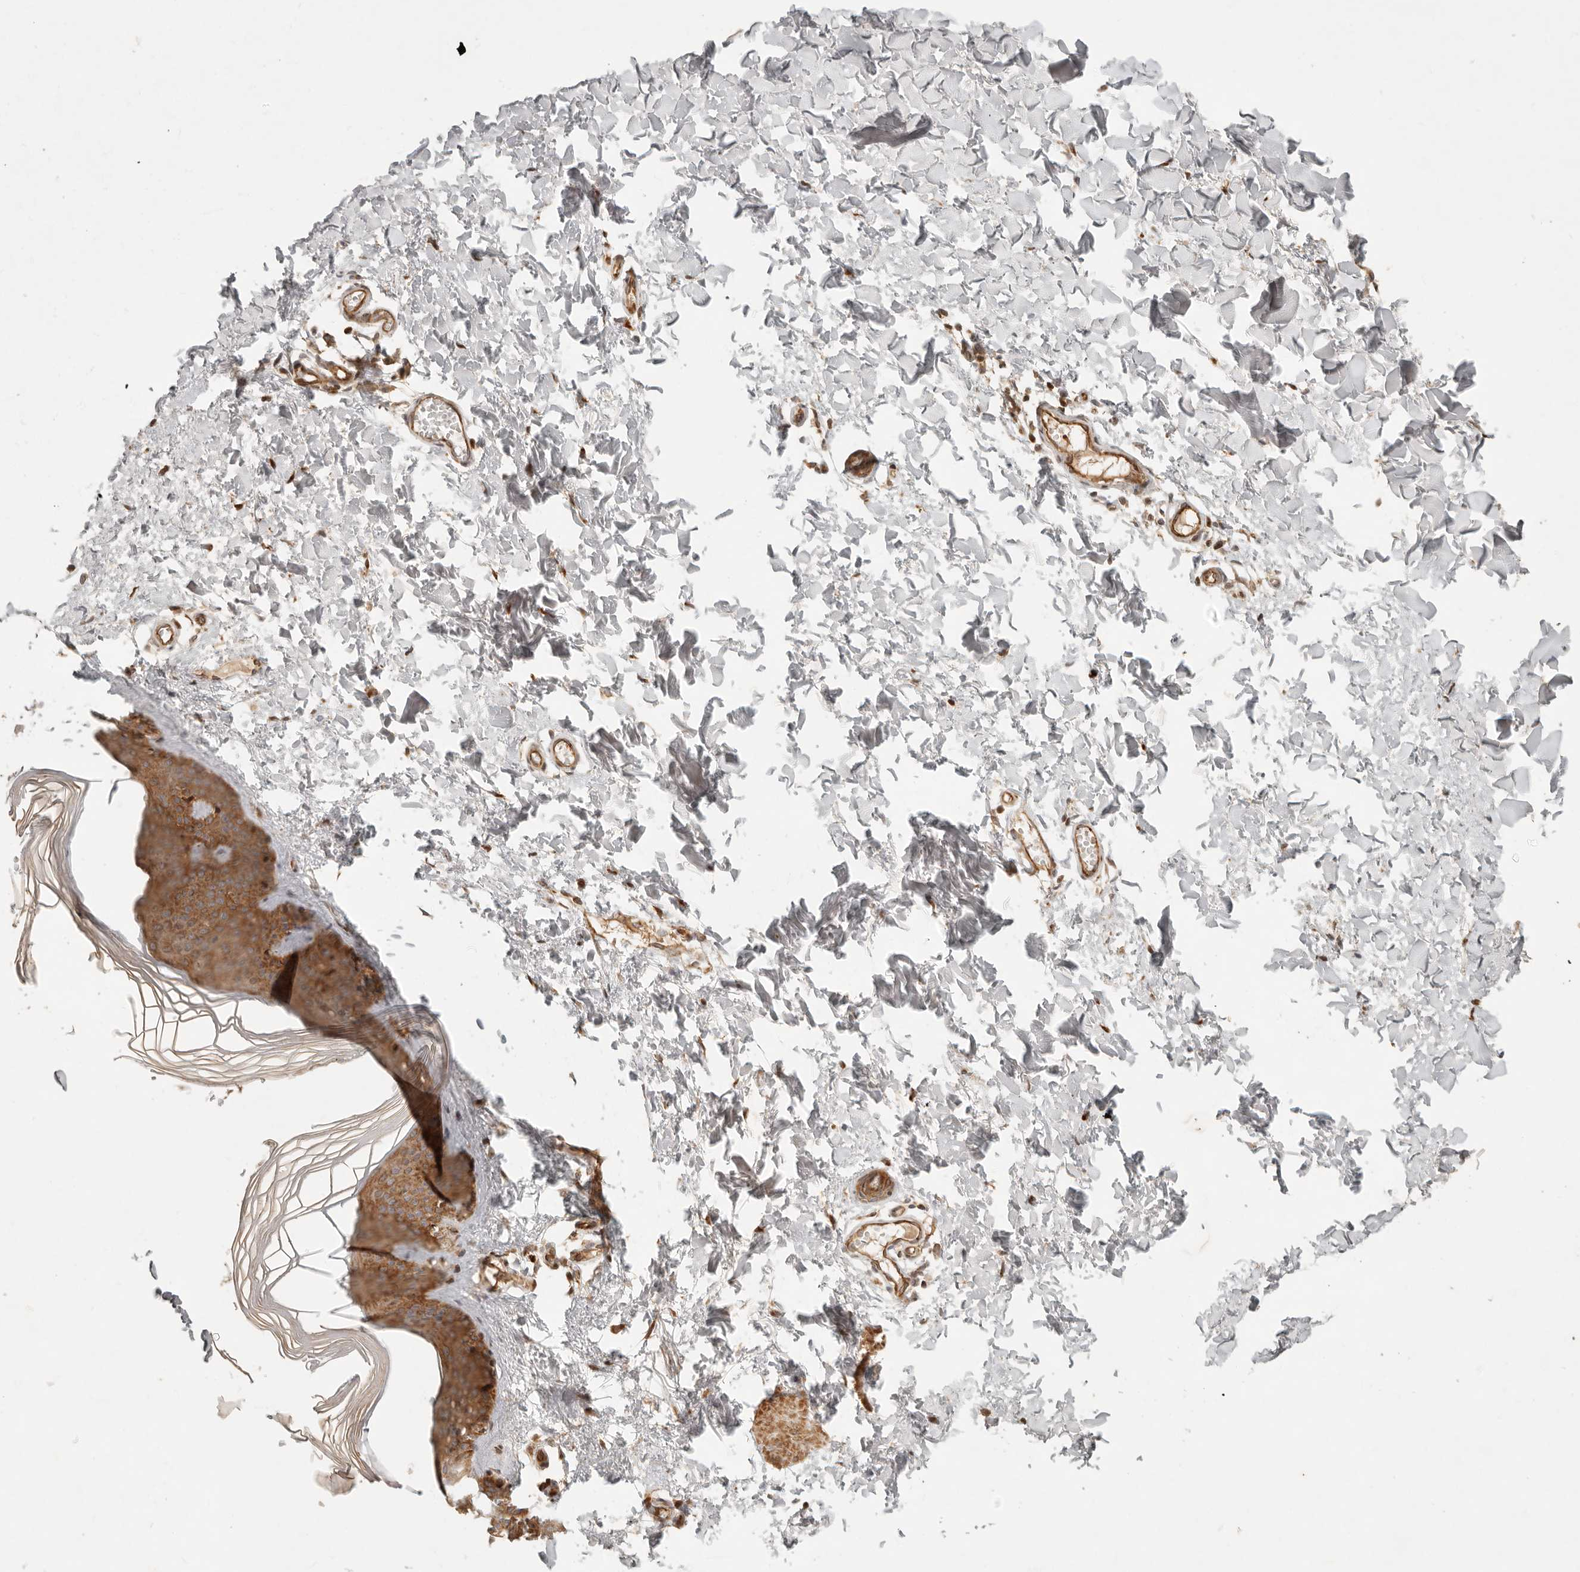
{"staining": {"intensity": "moderate", "quantity": ">75%", "location": "cytoplasmic/membranous"}, "tissue": "skin", "cell_type": "Fibroblasts", "image_type": "normal", "snomed": [{"axis": "morphology", "description": "Normal tissue, NOS"}, {"axis": "topography", "description": "Skin"}], "caption": "This micrograph reveals immunohistochemistry (IHC) staining of unremarkable human skin, with medium moderate cytoplasmic/membranous expression in about >75% of fibroblasts.", "gene": "KLHL38", "patient": {"sex": "female", "age": 27}}